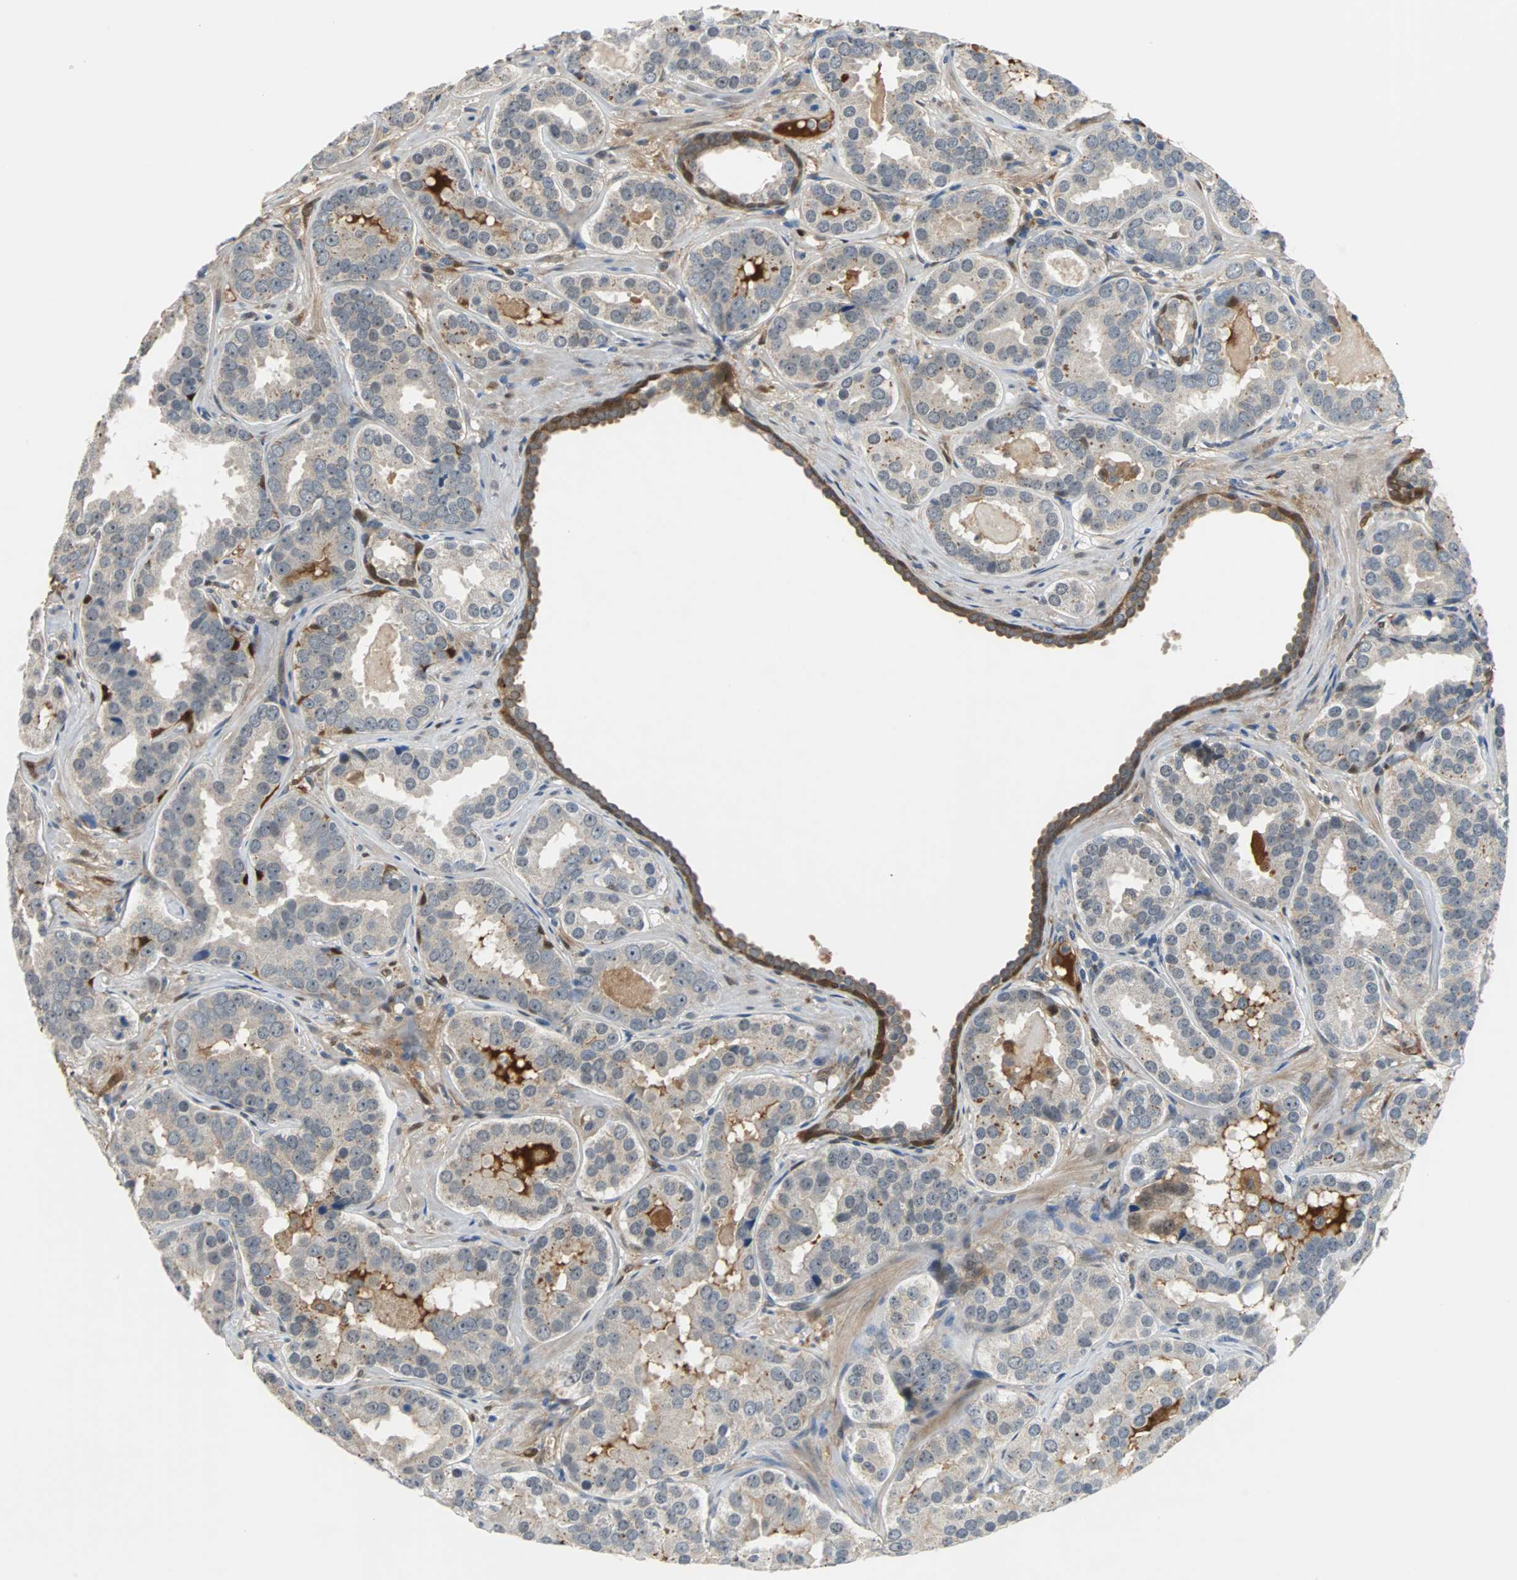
{"staining": {"intensity": "weak", "quantity": "25%-75%", "location": "cytoplasmic/membranous"}, "tissue": "prostate cancer", "cell_type": "Tumor cells", "image_type": "cancer", "snomed": [{"axis": "morphology", "description": "Adenocarcinoma, Low grade"}, {"axis": "topography", "description": "Prostate"}], "caption": "Immunohistochemical staining of prostate adenocarcinoma (low-grade) shows low levels of weak cytoplasmic/membranous expression in about 25%-75% of tumor cells. The staining was performed using DAB (3,3'-diaminobenzidine), with brown indicating positive protein expression. Nuclei are stained blue with hematoxylin.", "gene": "FHL2", "patient": {"sex": "male", "age": 59}}